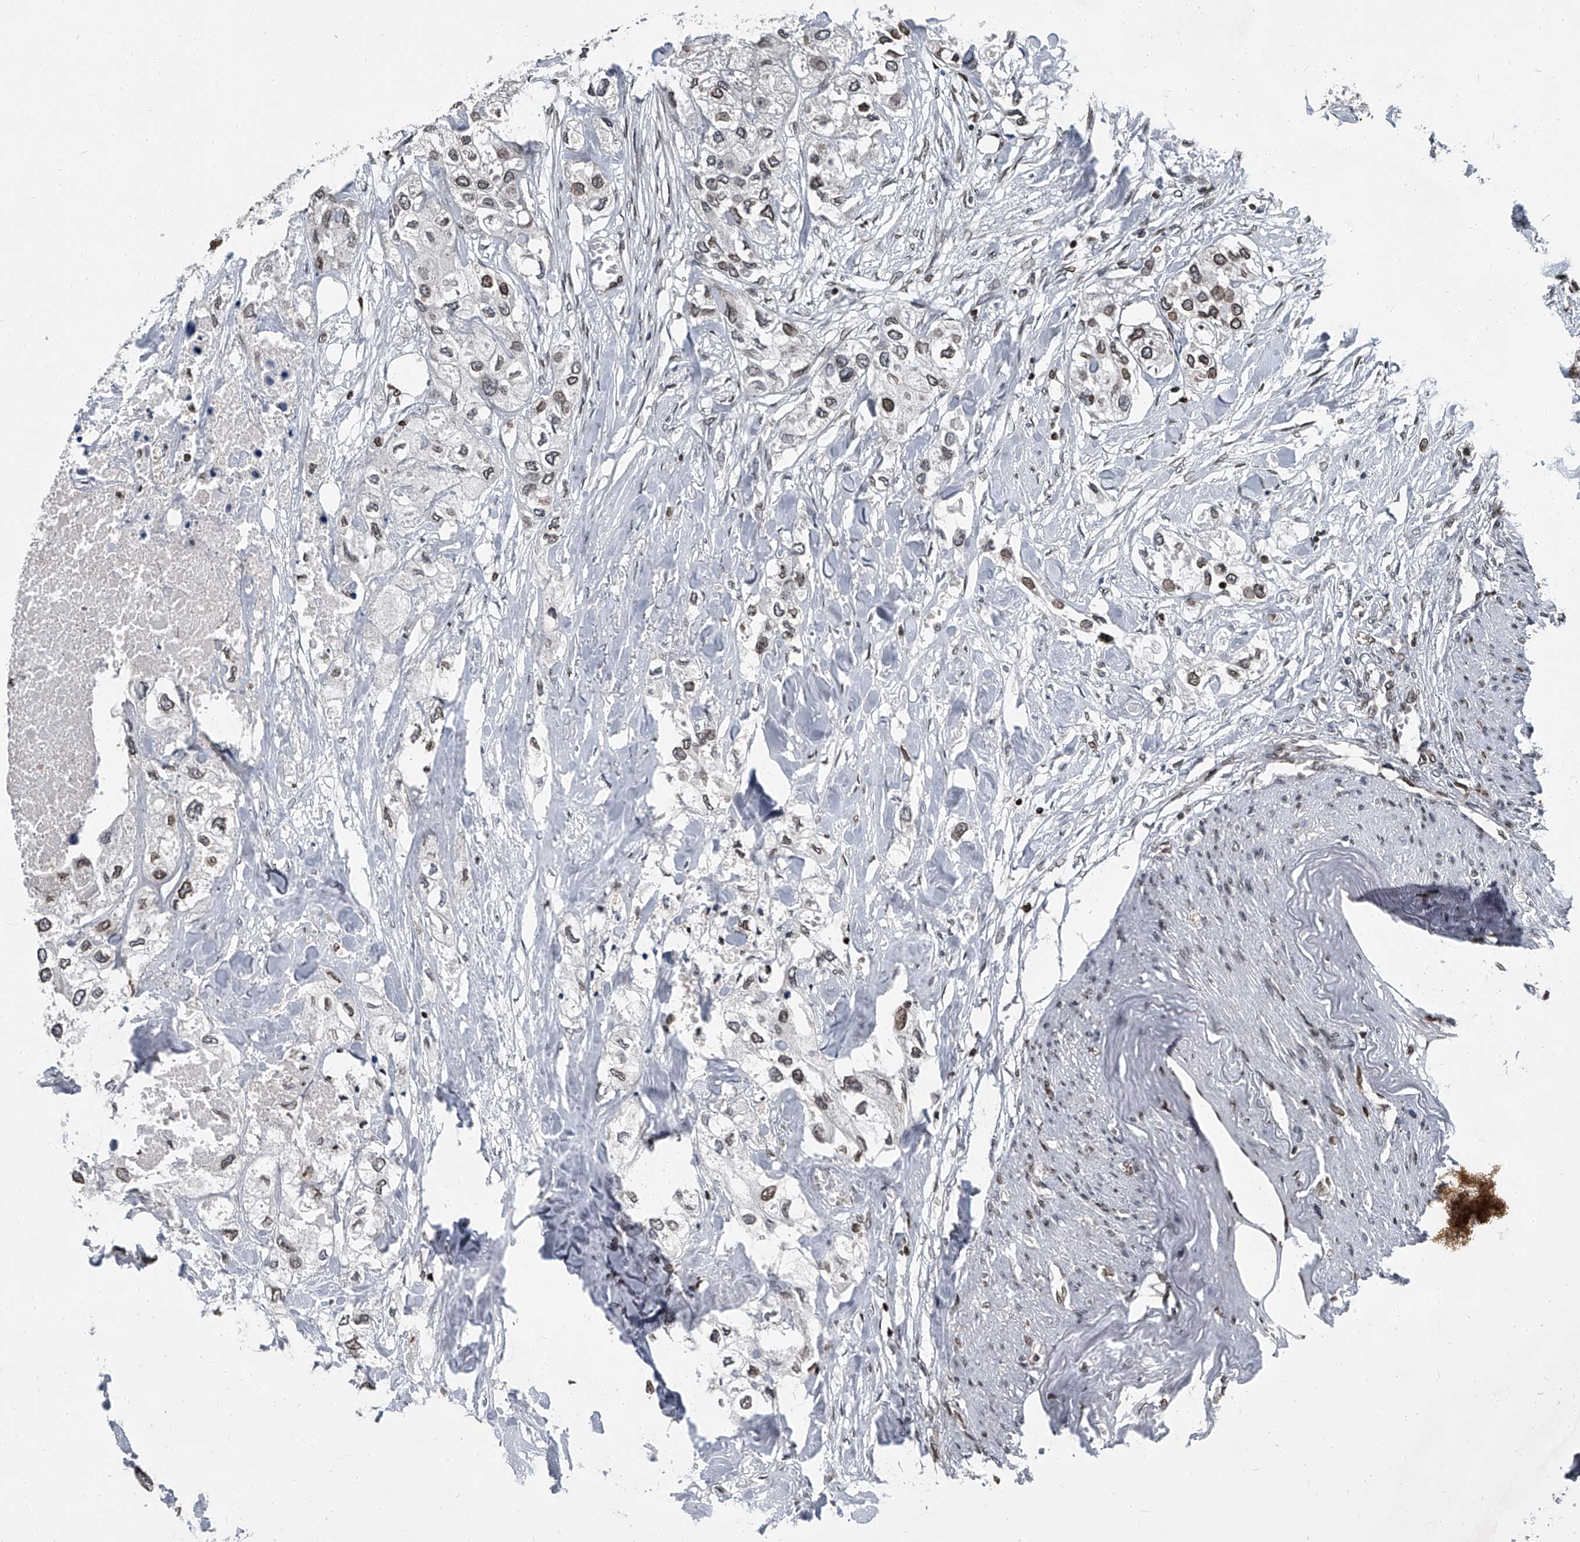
{"staining": {"intensity": "moderate", "quantity": ">75%", "location": "cytoplasmic/membranous,nuclear"}, "tissue": "urothelial cancer", "cell_type": "Tumor cells", "image_type": "cancer", "snomed": [{"axis": "morphology", "description": "Urothelial carcinoma, High grade"}, {"axis": "topography", "description": "Urinary bladder"}], "caption": "This micrograph reveals immunohistochemistry (IHC) staining of human urothelial cancer, with medium moderate cytoplasmic/membranous and nuclear positivity in approximately >75% of tumor cells.", "gene": "PHF20", "patient": {"sex": "male", "age": 64}}